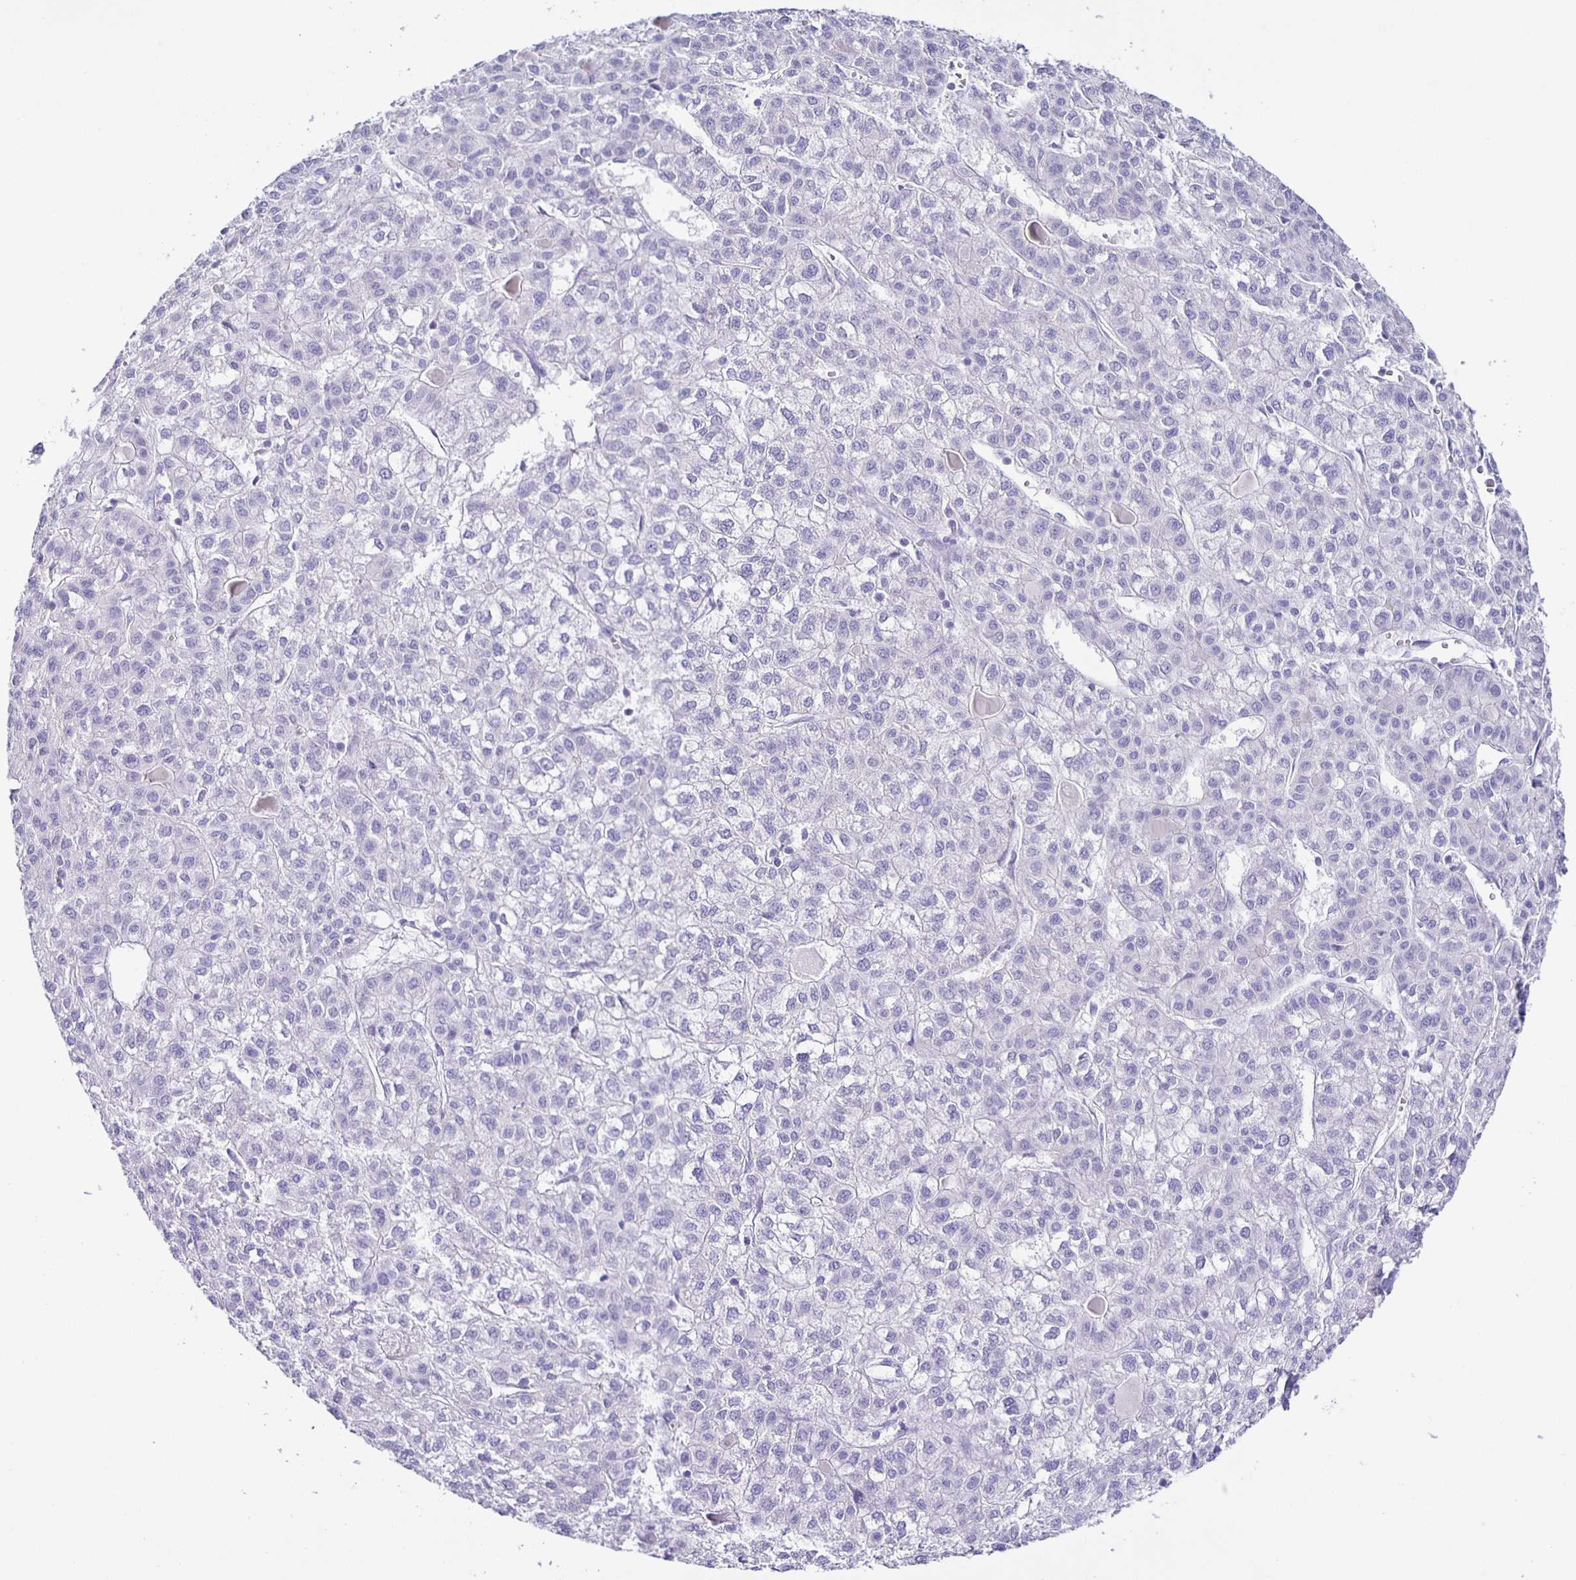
{"staining": {"intensity": "negative", "quantity": "none", "location": "none"}, "tissue": "liver cancer", "cell_type": "Tumor cells", "image_type": "cancer", "snomed": [{"axis": "morphology", "description": "Carcinoma, Hepatocellular, NOS"}, {"axis": "topography", "description": "Liver"}], "caption": "This image is of liver cancer (hepatocellular carcinoma) stained with IHC to label a protein in brown with the nuclei are counter-stained blue. There is no staining in tumor cells.", "gene": "AQP6", "patient": {"sex": "female", "age": 43}}